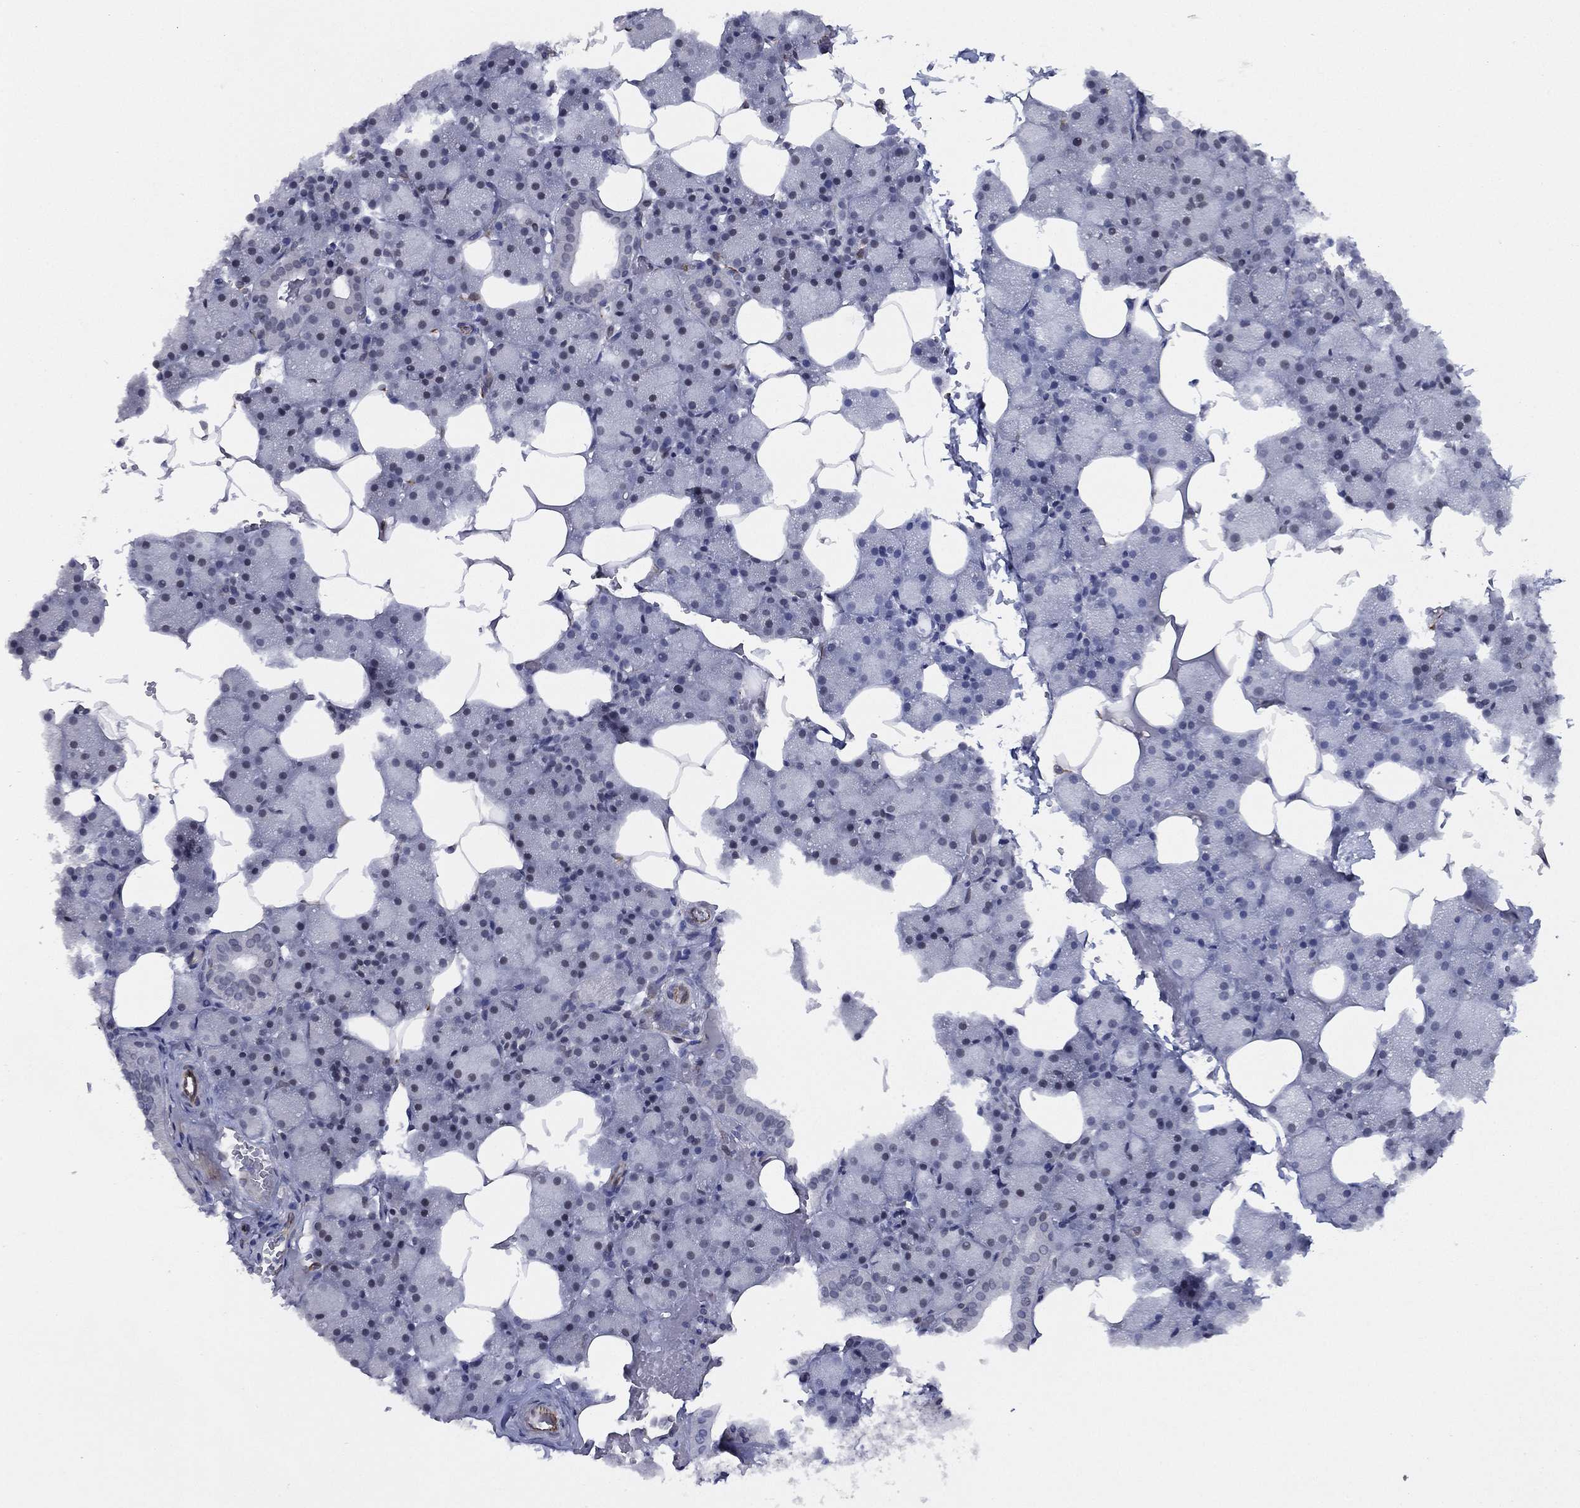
{"staining": {"intensity": "negative", "quantity": "none", "location": "none"}, "tissue": "salivary gland", "cell_type": "Glandular cells", "image_type": "normal", "snomed": [{"axis": "morphology", "description": "Normal tissue, NOS"}, {"axis": "topography", "description": "Salivary gland"}], "caption": "Normal salivary gland was stained to show a protein in brown. There is no significant expression in glandular cells. (Brightfield microscopy of DAB (3,3'-diaminobenzidine) immunohistochemistry (IHC) at high magnification).", "gene": "MAS1", "patient": {"sex": "male", "age": 38}}